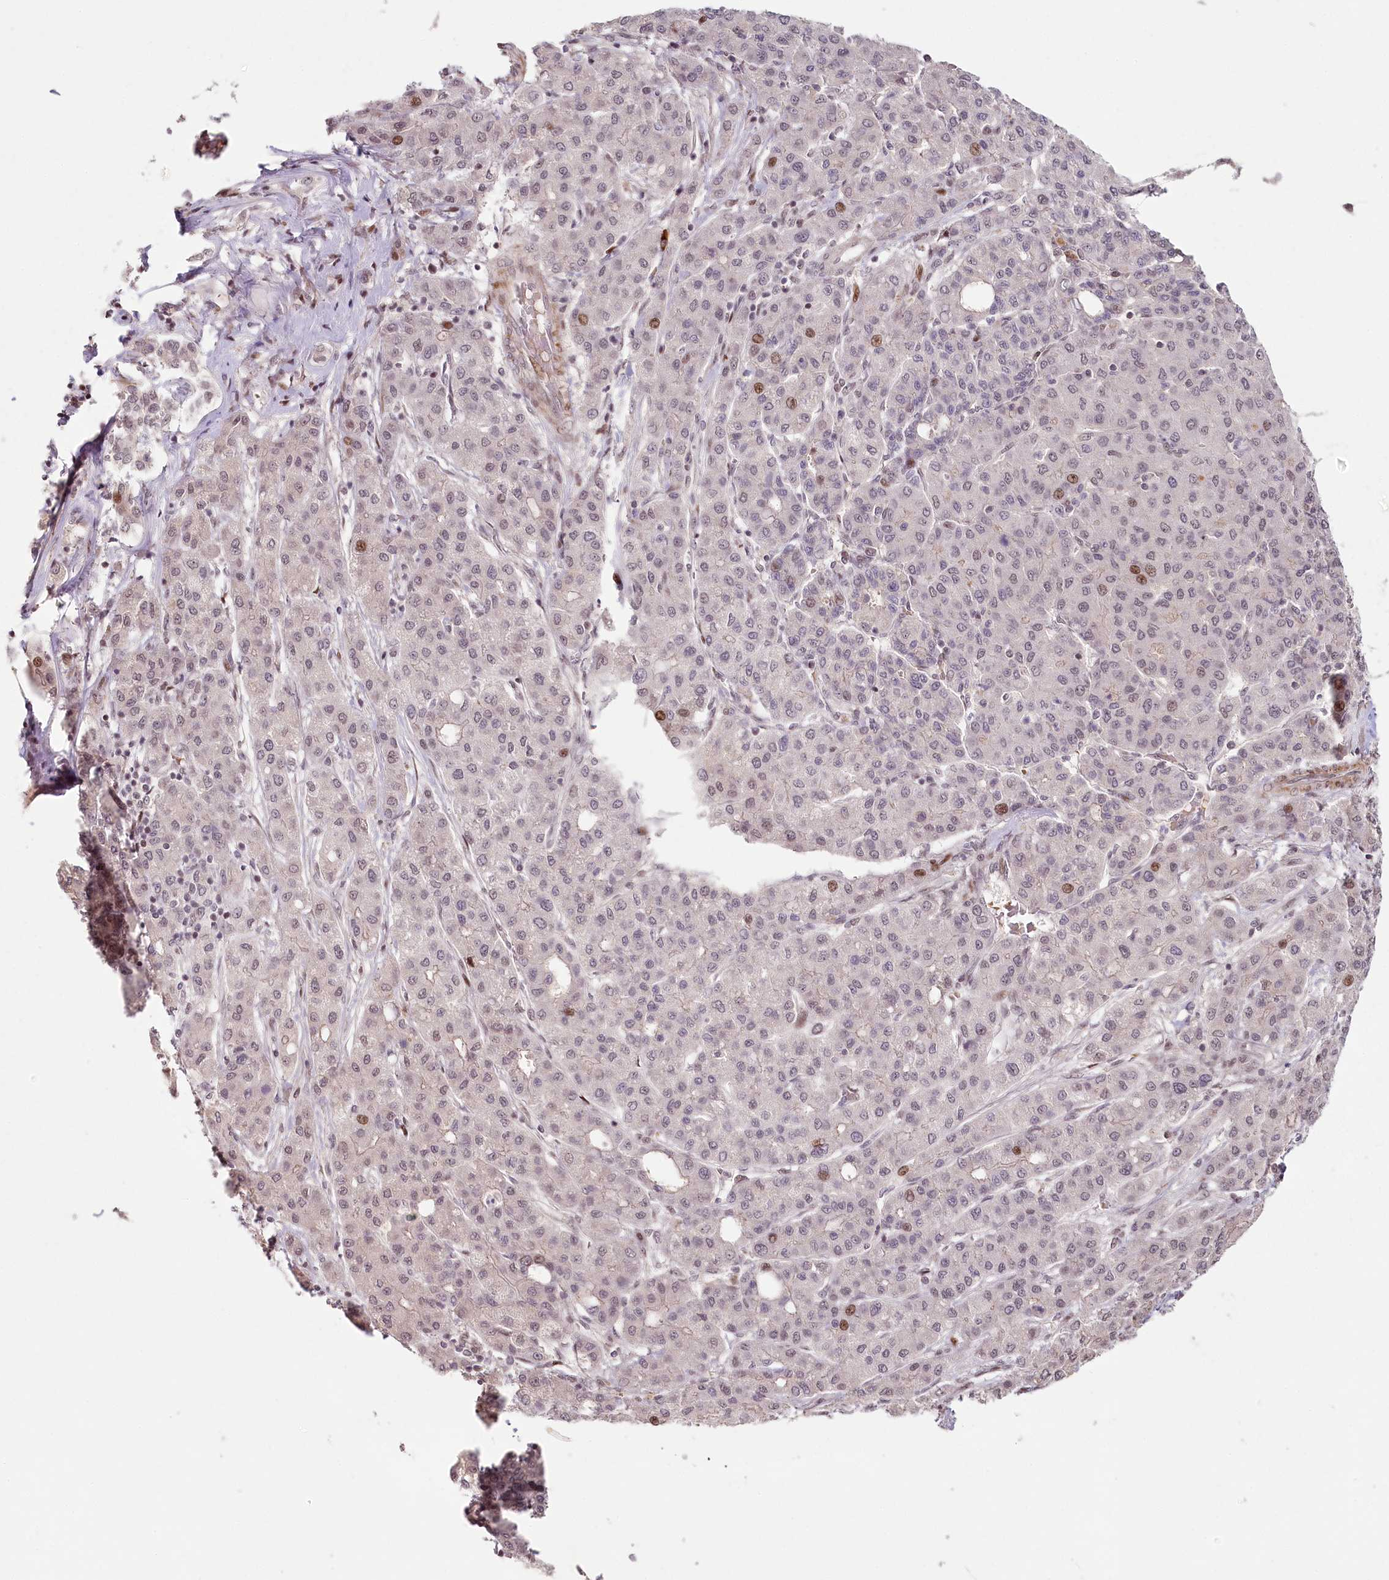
{"staining": {"intensity": "moderate", "quantity": "<25%", "location": "nuclear"}, "tissue": "liver cancer", "cell_type": "Tumor cells", "image_type": "cancer", "snomed": [{"axis": "morphology", "description": "Carcinoma, Hepatocellular, NOS"}, {"axis": "topography", "description": "Liver"}], "caption": "About <25% of tumor cells in liver hepatocellular carcinoma reveal moderate nuclear protein expression as visualized by brown immunohistochemical staining.", "gene": "FAM204A", "patient": {"sex": "male", "age": 65}}